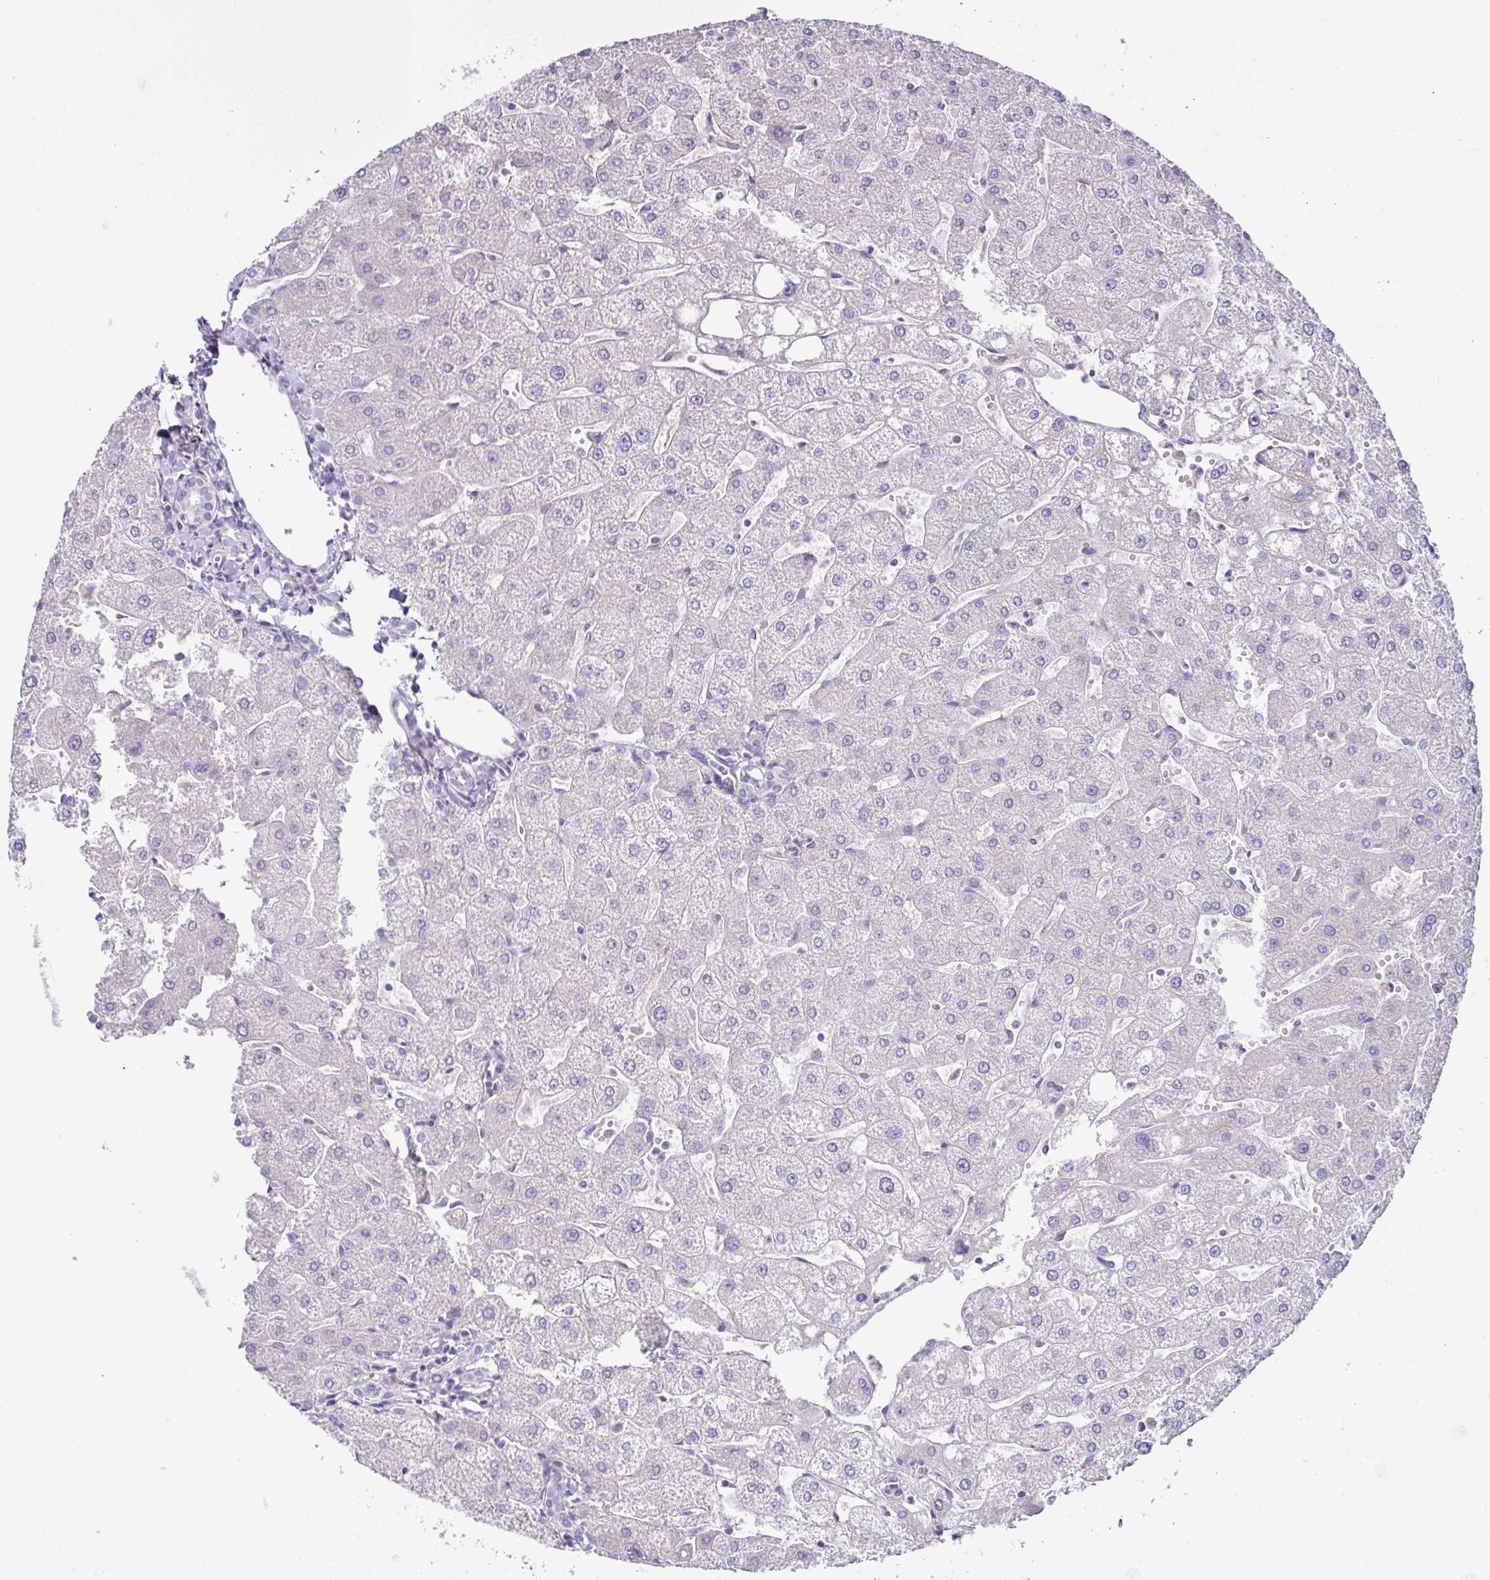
{"staining": {"intensity": "negative", "quantity": "none", "location": "none"}, "tissue": "liver", "cell_type": "Cholangiocytes", "image_type": "normal", "snomed": [{"axis": "morphology", "description": "Normal tissue, NOS"}, {"axis": "topography", "description": "Liver"}], "caption": "This is a photomicrograph of immunohistochemistry staining of benign liver, which shows no staining in cholangiocytes.", "gene": "D2HGDH", "patient": {"sex": "male", "age": 67}}